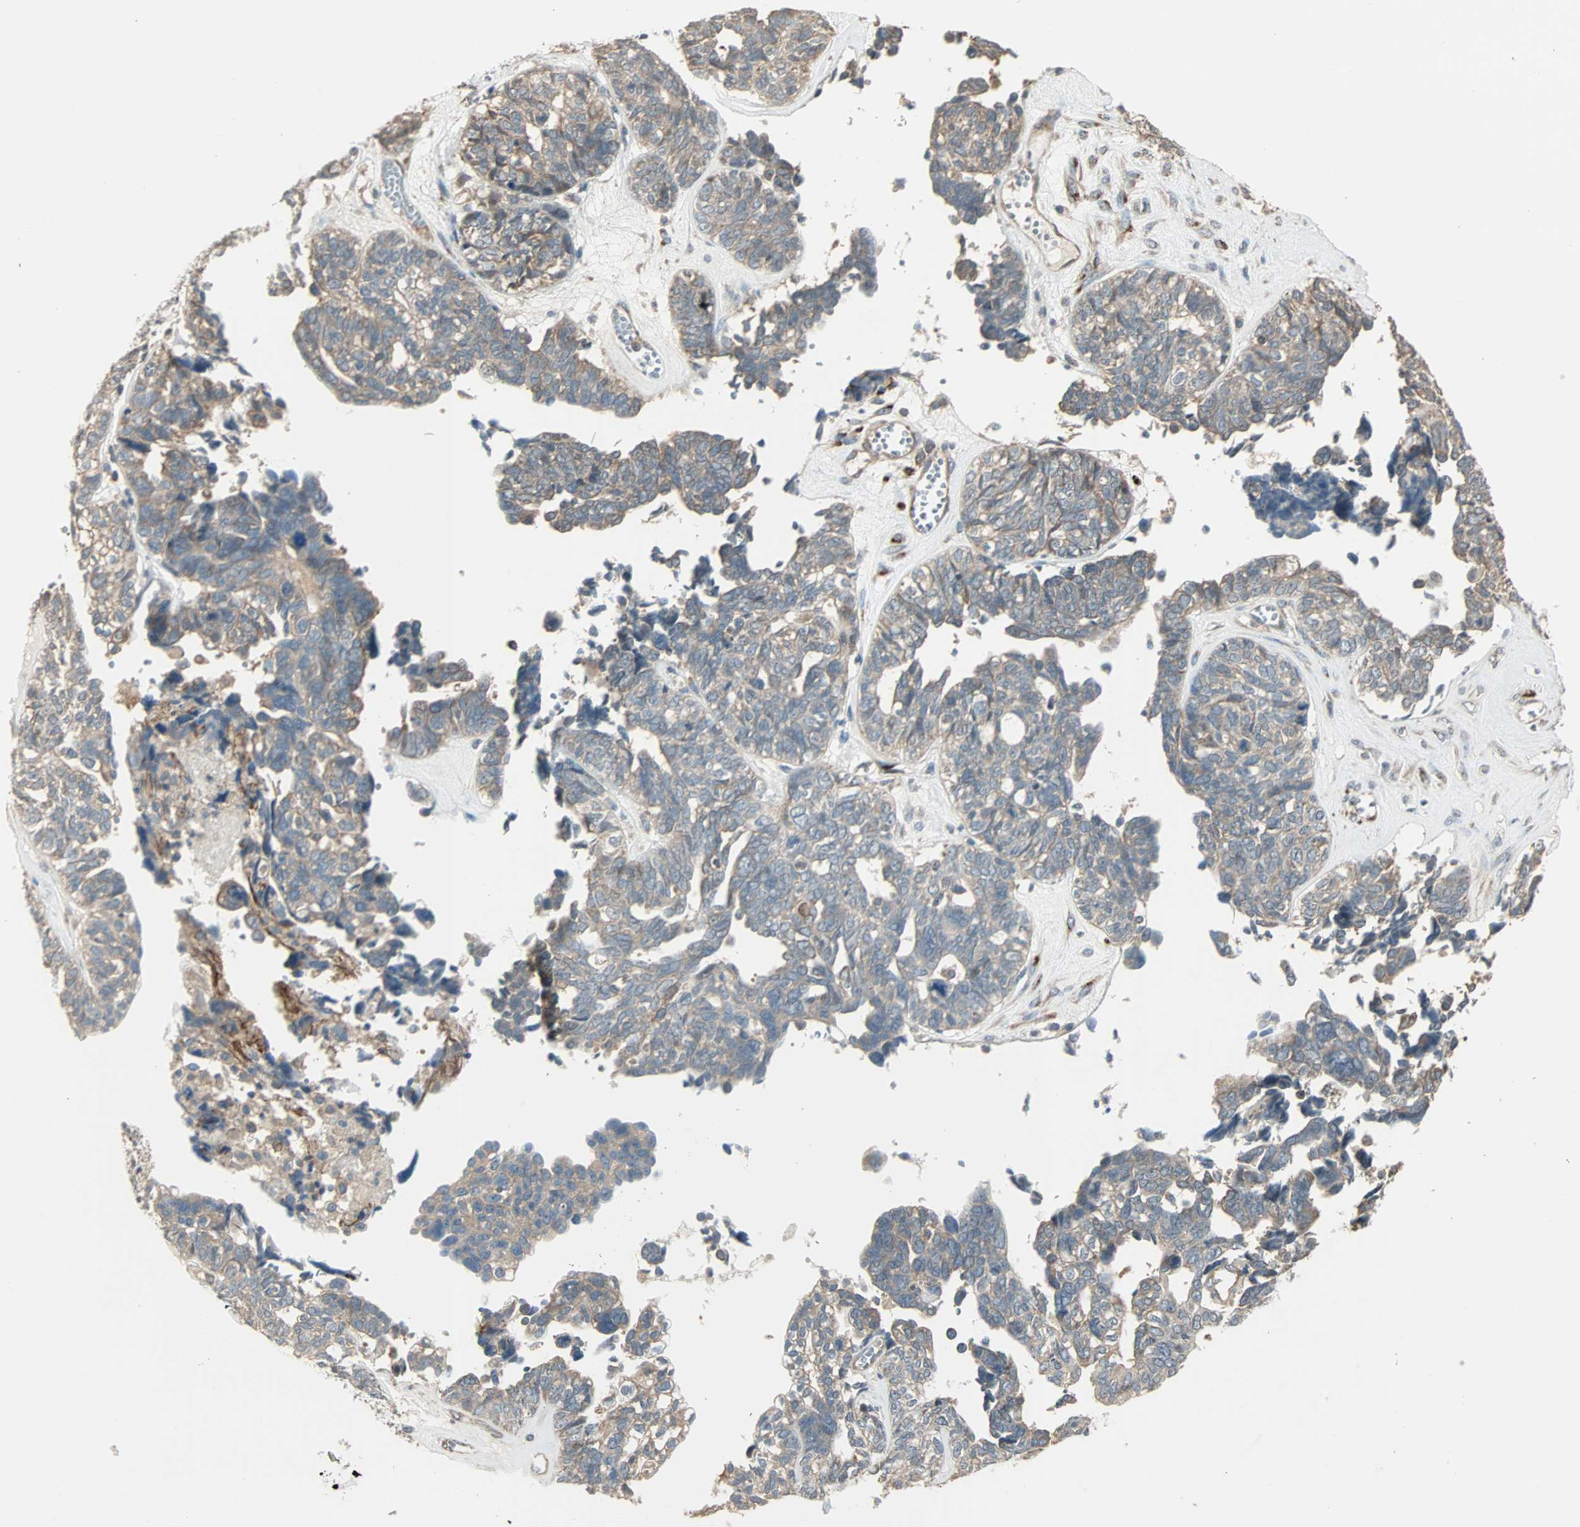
{"staining": {"intensity": "weak", "quantity": "25%-75%", "location": "cytoplasmic/membranous"}, "tissue": "ovarian cancer", "cell_type": "Tumor cells", "image_type": "cancer", "snomed": [{"axis": "morphology", "description": "Cystadenocarcinoma, serous, NOS"}, {"axis": "topography", "description": "Ovary"}], "caption": "The micrograph demonstrates staining of ovarian cancer, revealing weak cytoplasmic/membranous protein staining (brown color) within tumor cells. The protein is shown in brown color, while the nuclei are stained blue.", "gene": "MAP3K21", "patient": {"sex": "female", "age": 79}}